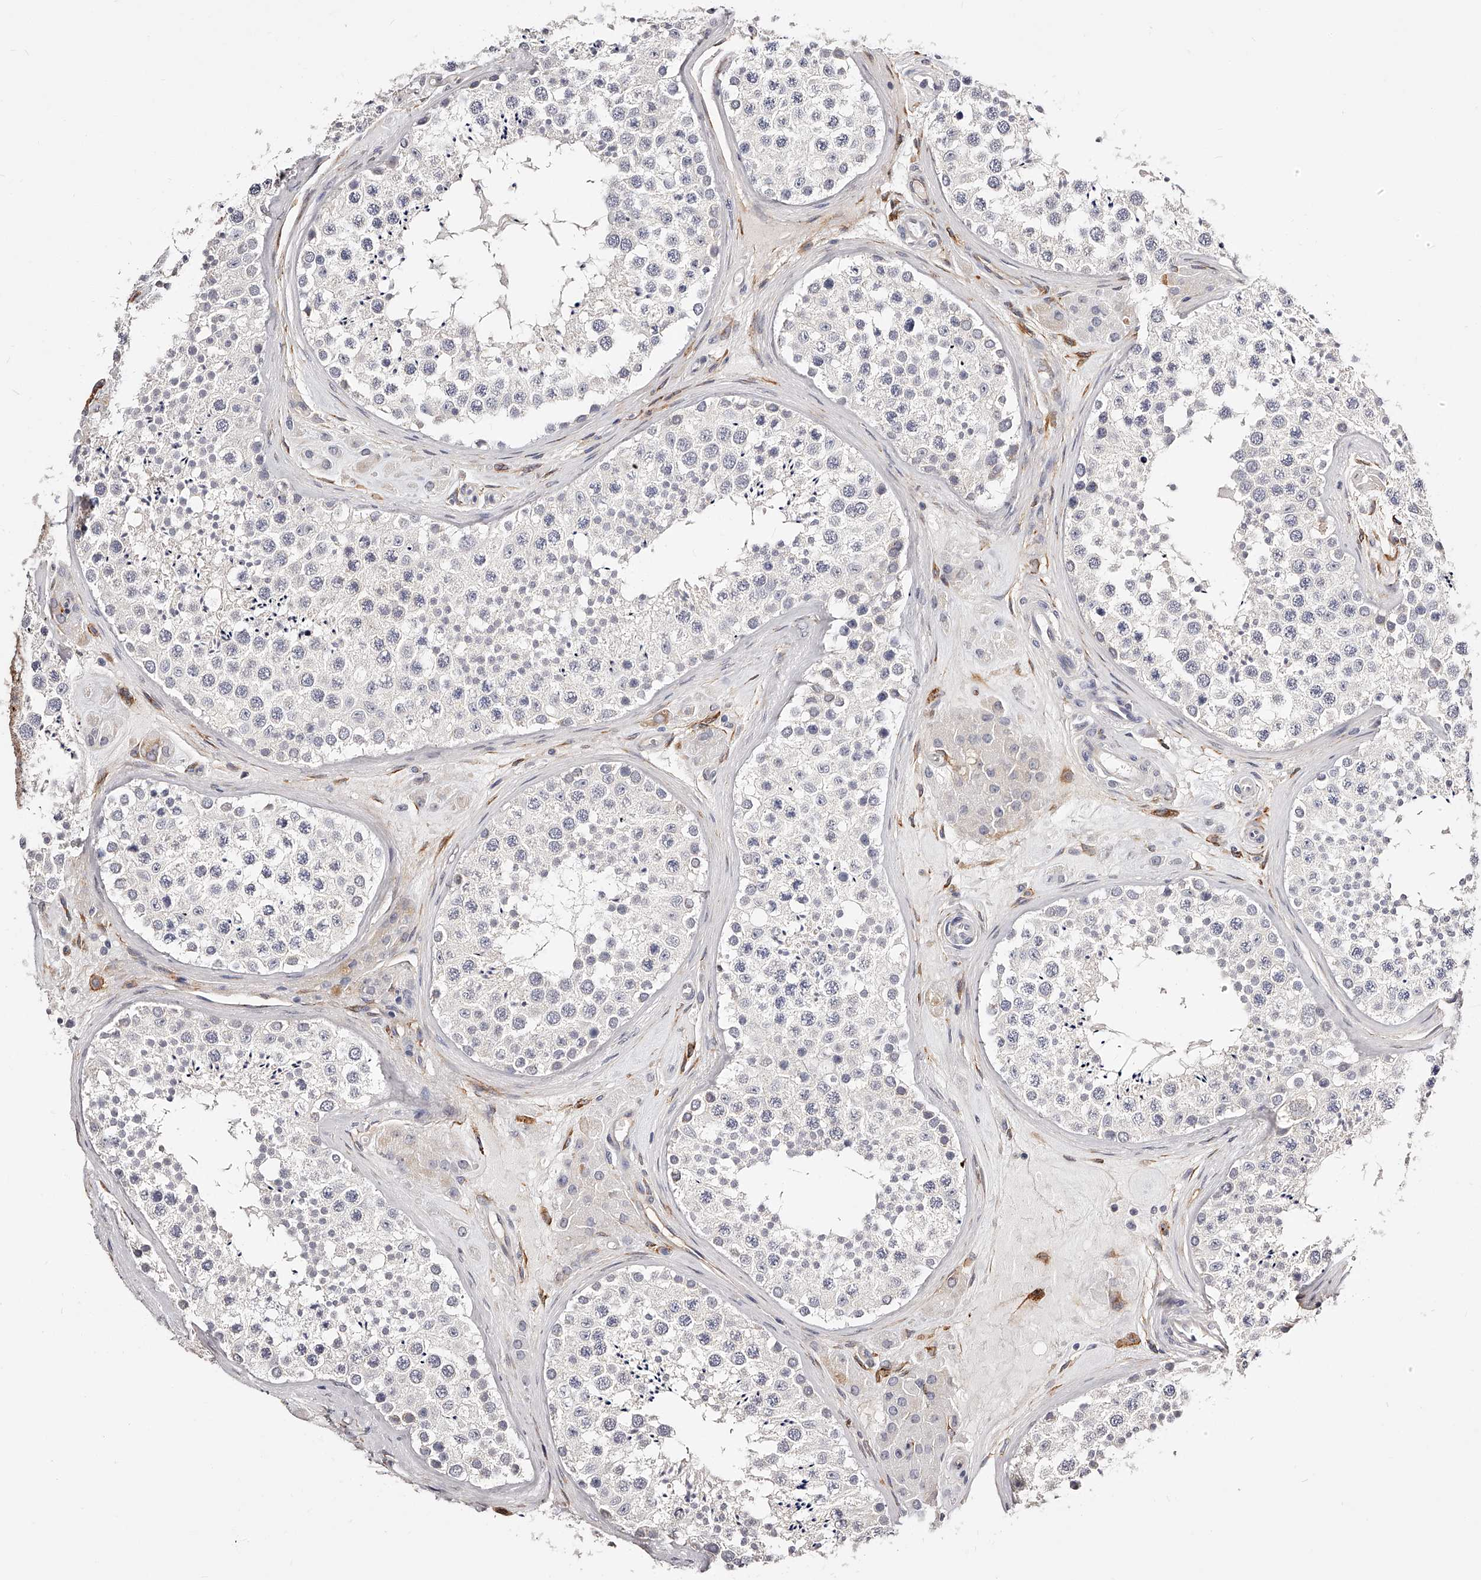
{"staining": {"intensity": "negative", "quantity": "none", "location": "none"}, "tissue": "testis", "cell_type": "Cells in seminiferous ducts", "image_type": "normal", "snomed": [{"axis": "morphology", "description": "Normal tissue, NOS"}, {"axis": "topography", "description": "Testis"}], "caption": "An image of human testis is negative for staining in cells in seminiferous ducts. (Stains: DAB (3,3'-diaminobenzidine) immunohistochemistry with hematoxylin counter stain, Microscopy: brightfield microscopy at high magnification).", "gene": "CD82", "patient": {"sex": "male", "age": 46}}